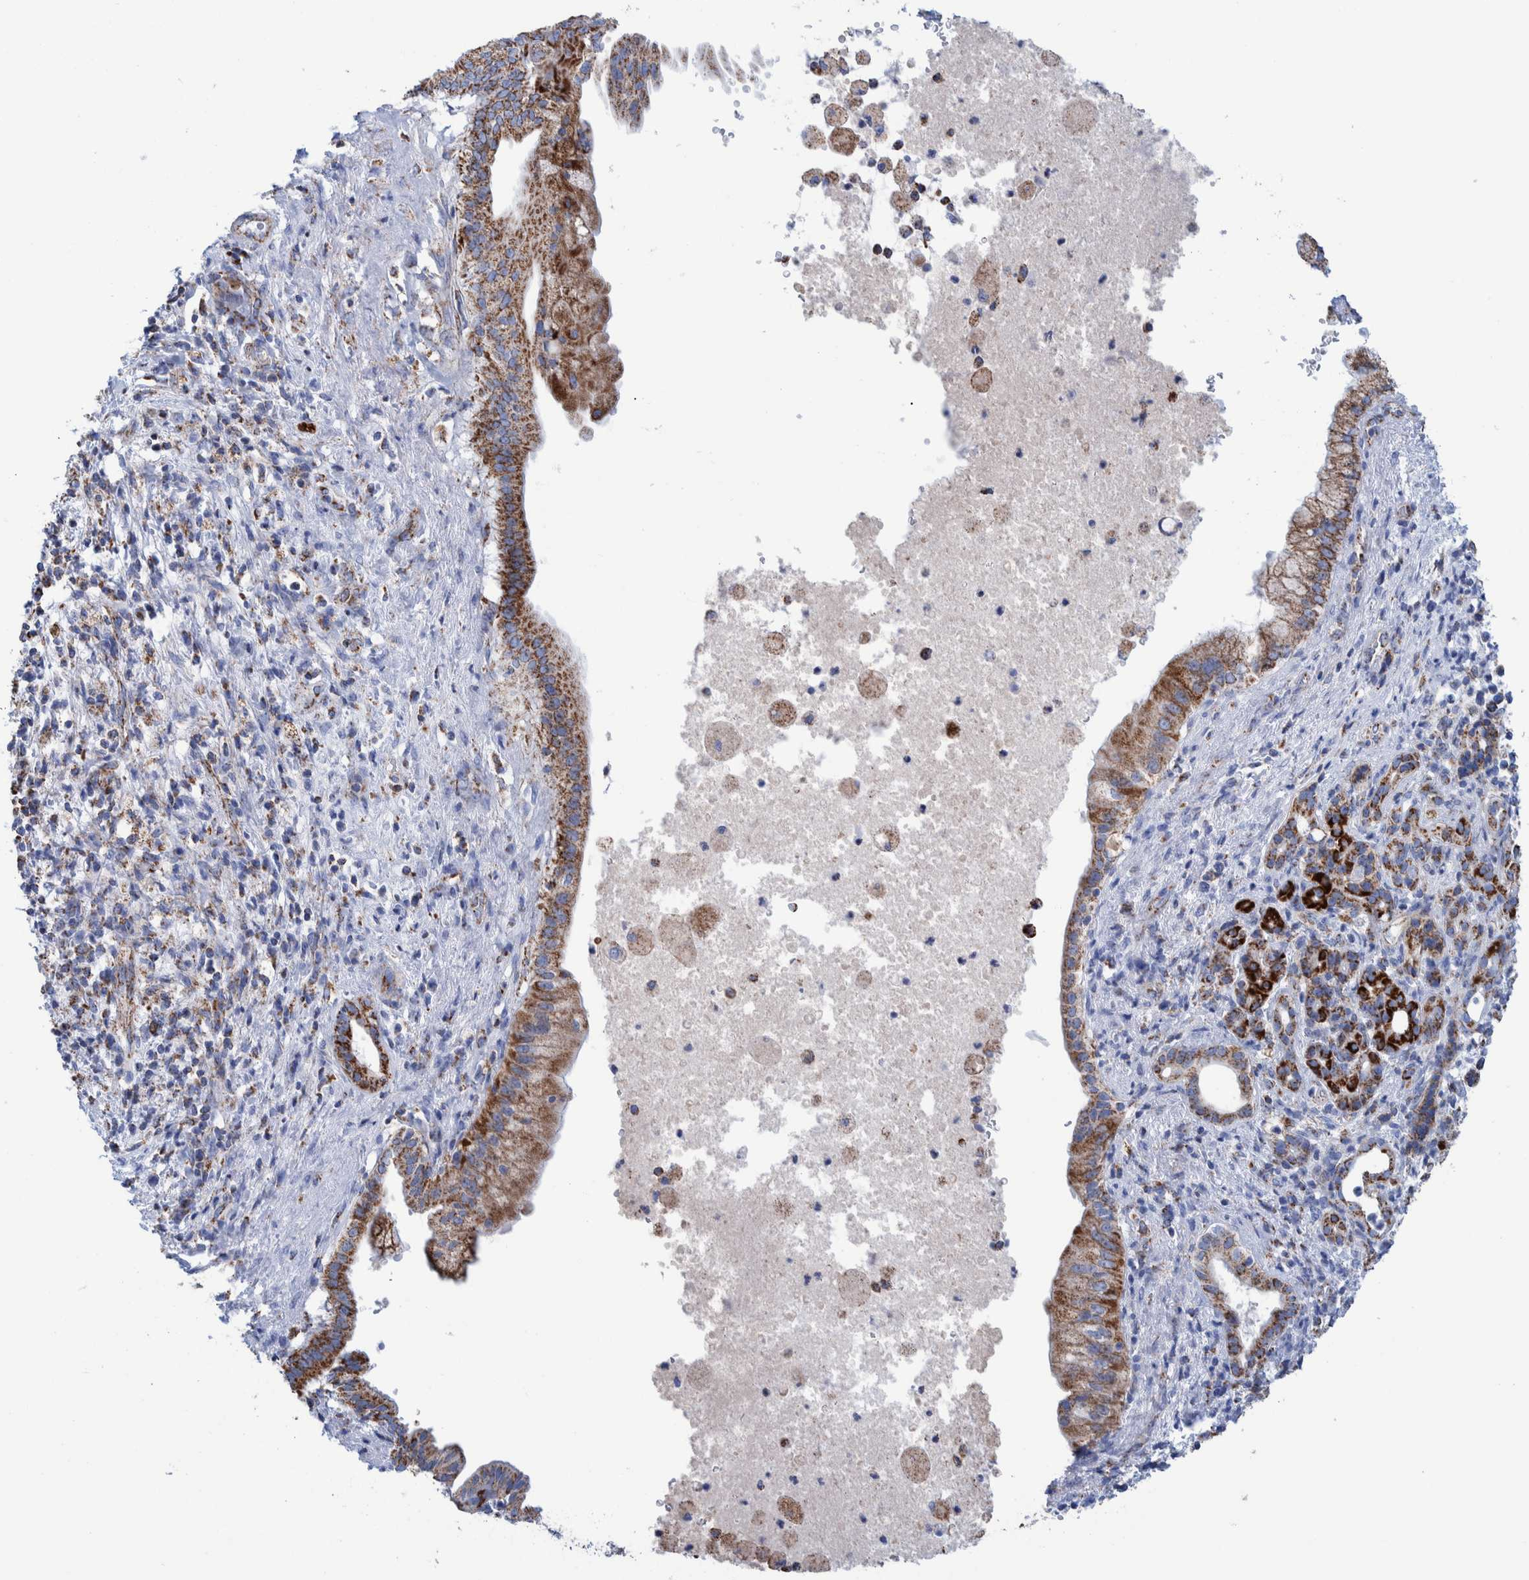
{"staining": {"intensity": "moderate", "quantity": ">75%", "location": "cytoplasmic/membranous"}, "tissue": "pancreatic cancer", "cell_type": "Tumor cells", "image_type": "cancer", "snomed": [{"axis": "morphology", "description": "Adenocarcinoma, NOS"}, {"axis": "topography", "description": "Pancreas"}], "caption": "Immunohistochemistry (IHC) image of human pancreatic cancer (adenocarcinoma) stained for a protein (brown), which exhibits medium levels of moderate cytoplasmic/membranous expression in approximately >75% of tumor cells.", "gene": "DECR1", "patient": {"sex": "female", "age": 78}}